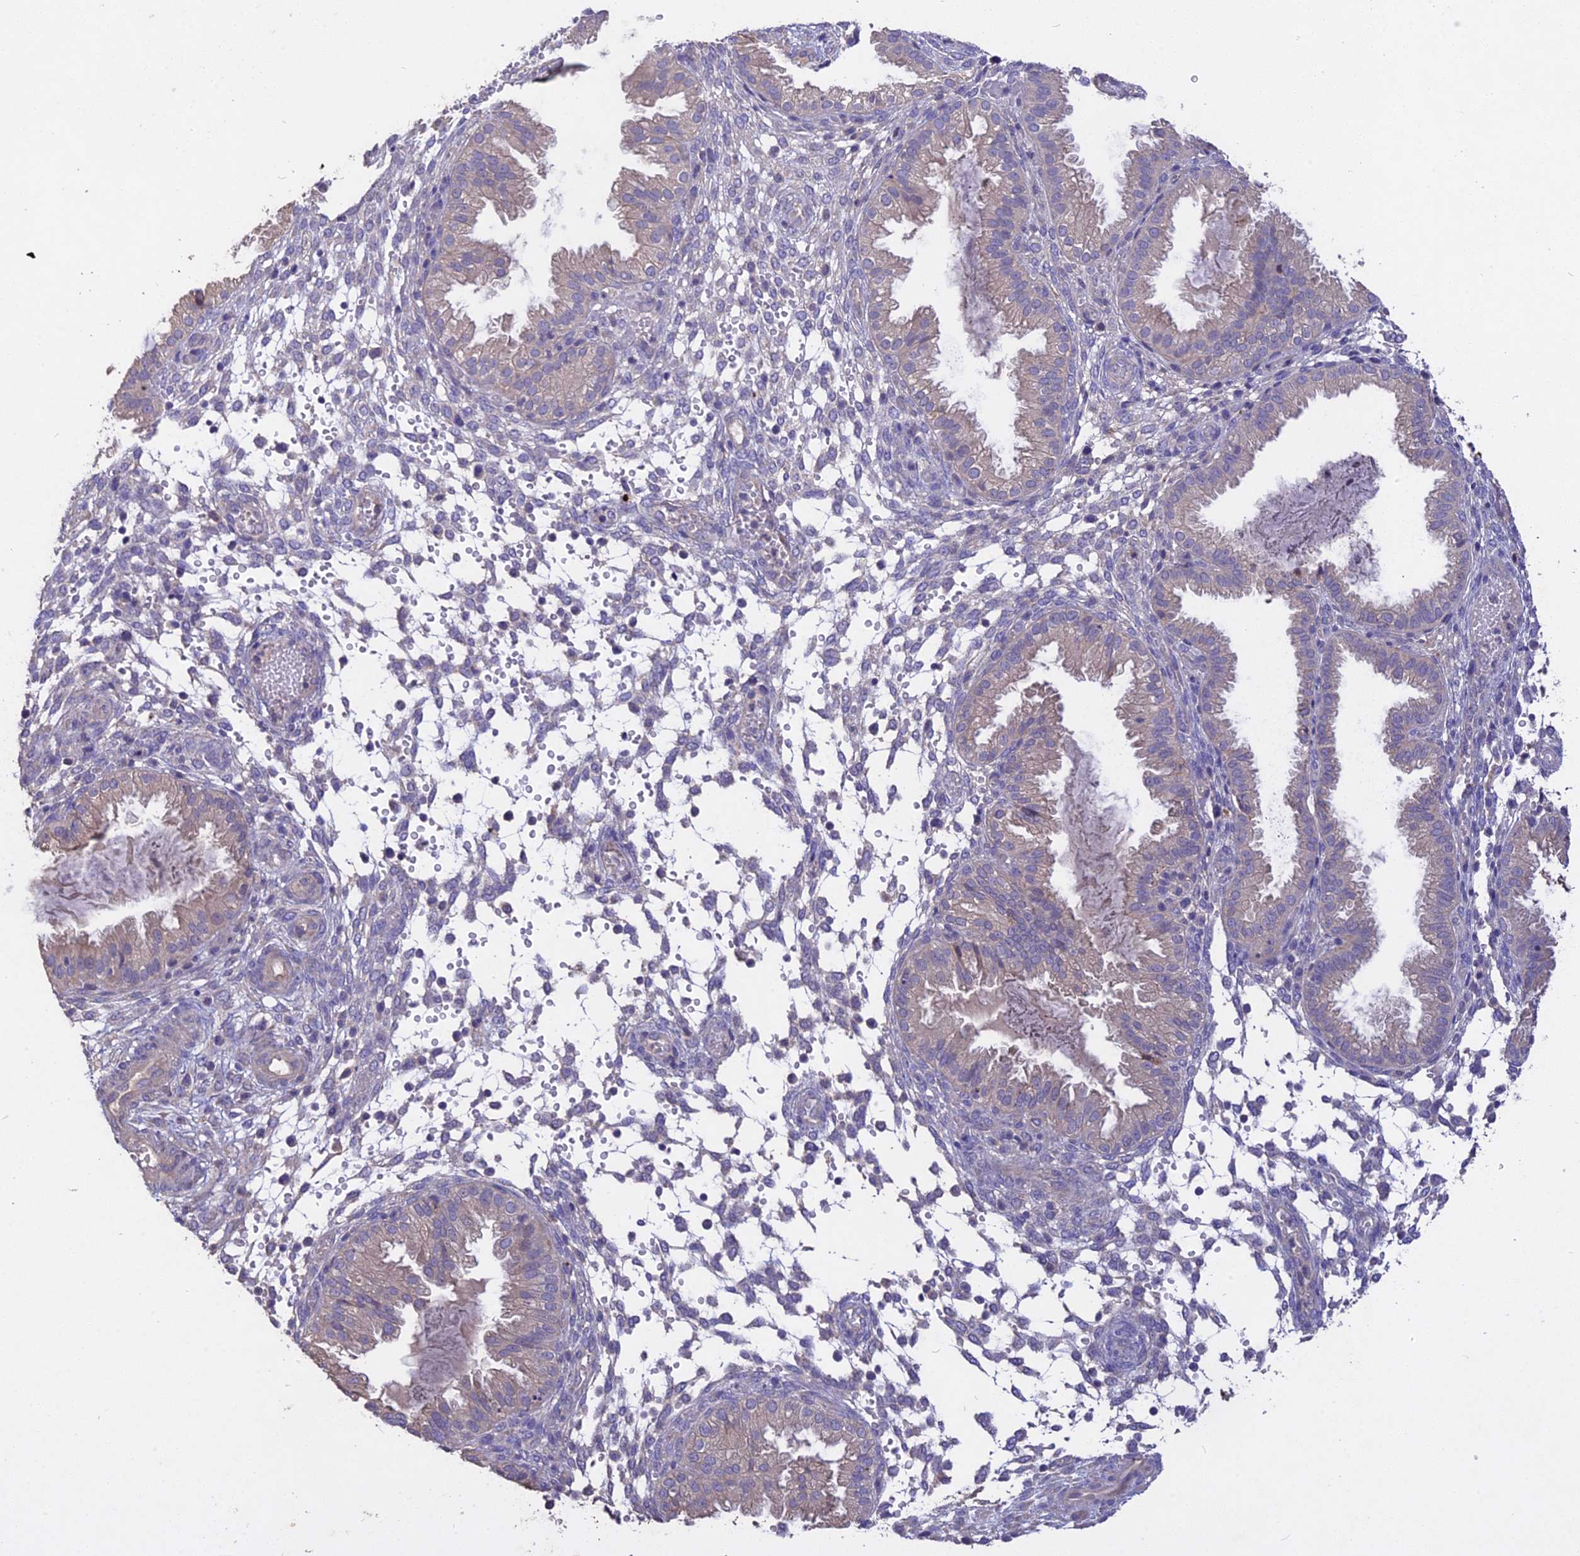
{"staining": {"intensity": "negative", "quantity": "none", "location": "none"}, "tissue": "endometrium", "cell_type": "Cells in endometrial stroma", "image_type": "normal", "snomed": [{"axis": "morphology", "description": "Normal tissue, NOS"}, {"axis": "topography", "description": "Endometrium"}], "caption": "A micrograph of endometrium stained for a protein shows no brown staining in cells in endometrial stroma.", "gene": "SLC26A4", "patient": {"sex": "female", "age": 33}}